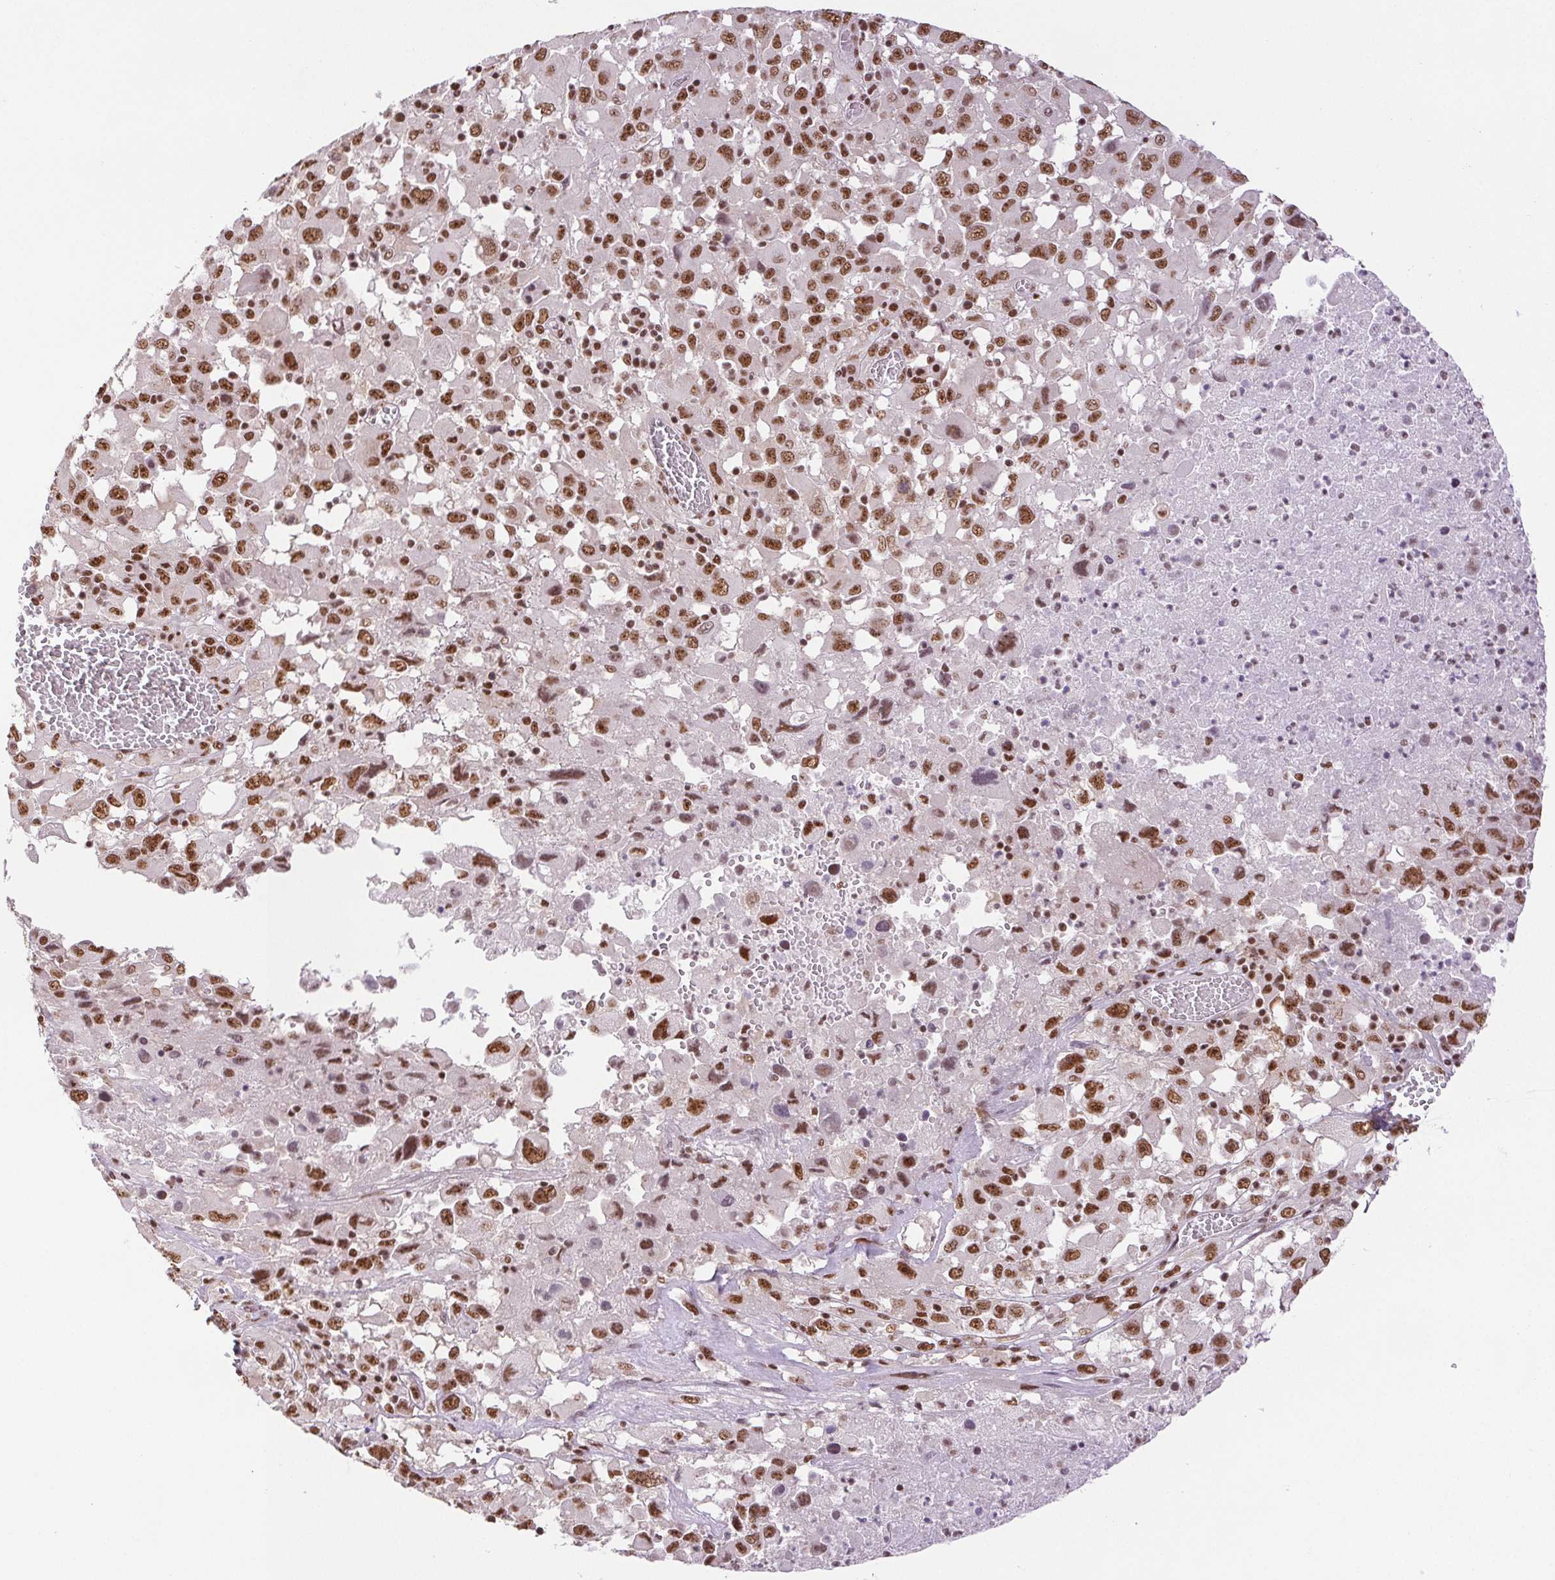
{"staining": {"intensity": "moderate", "quantity": ">75%", "location": "nuclear"}, "tissue": "melanoma", "cell_type": "Tumor cells", "image_type": "cancer", "snomed": [{"axis": "morphology", "description": "Malignant melanoma, Metastatic site"}, {"axis": "topography", "description": "Soft tissue"}], "caption": "Moderate nuclear positivity for a protein is appreciated in about >75% of tumor cells of melanoma using IHC.", "gene": "IK", "patient": {"sex": "male", "age": 50}}